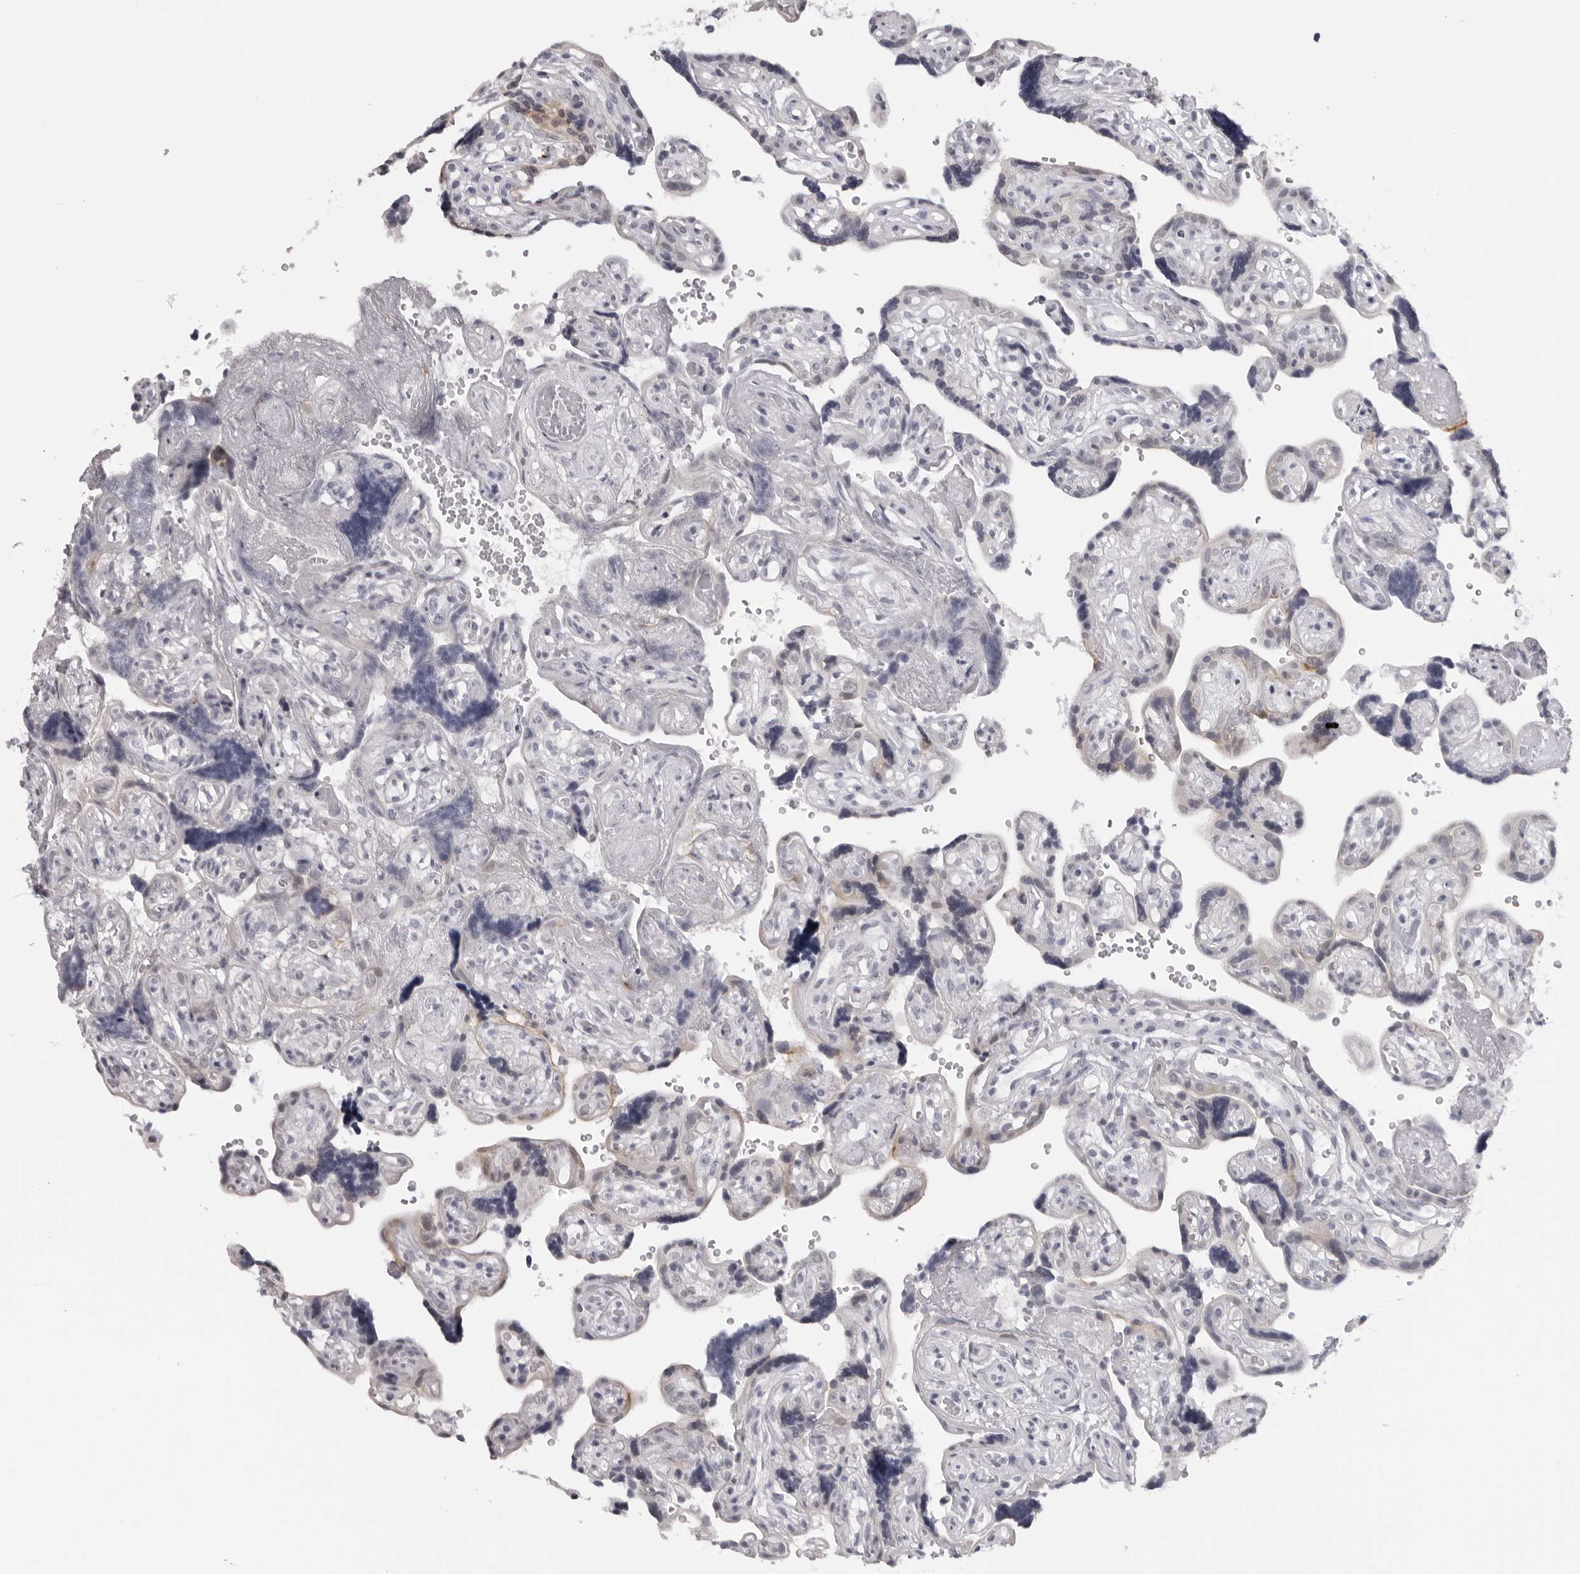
{"staining": {"intensity": "negative", "quantity": "none", "location": "none"}, "tissue": "placenta", "cell_type": "Decidual cells", "image_type": "normal", "snomed": [{"axis": "morphology", "description": "Normal tissue, NOS"}, {"axis": "topography", "description": "Placenta"}], "caption": "High power microscopy histopathology image of an immunohistochemistry (IHC) photomicrograph of benign placenta, revealing no significant positivity in decidual cells.", "gene": "DNALI1", "patient": {"sex": "female", "age": 30}}